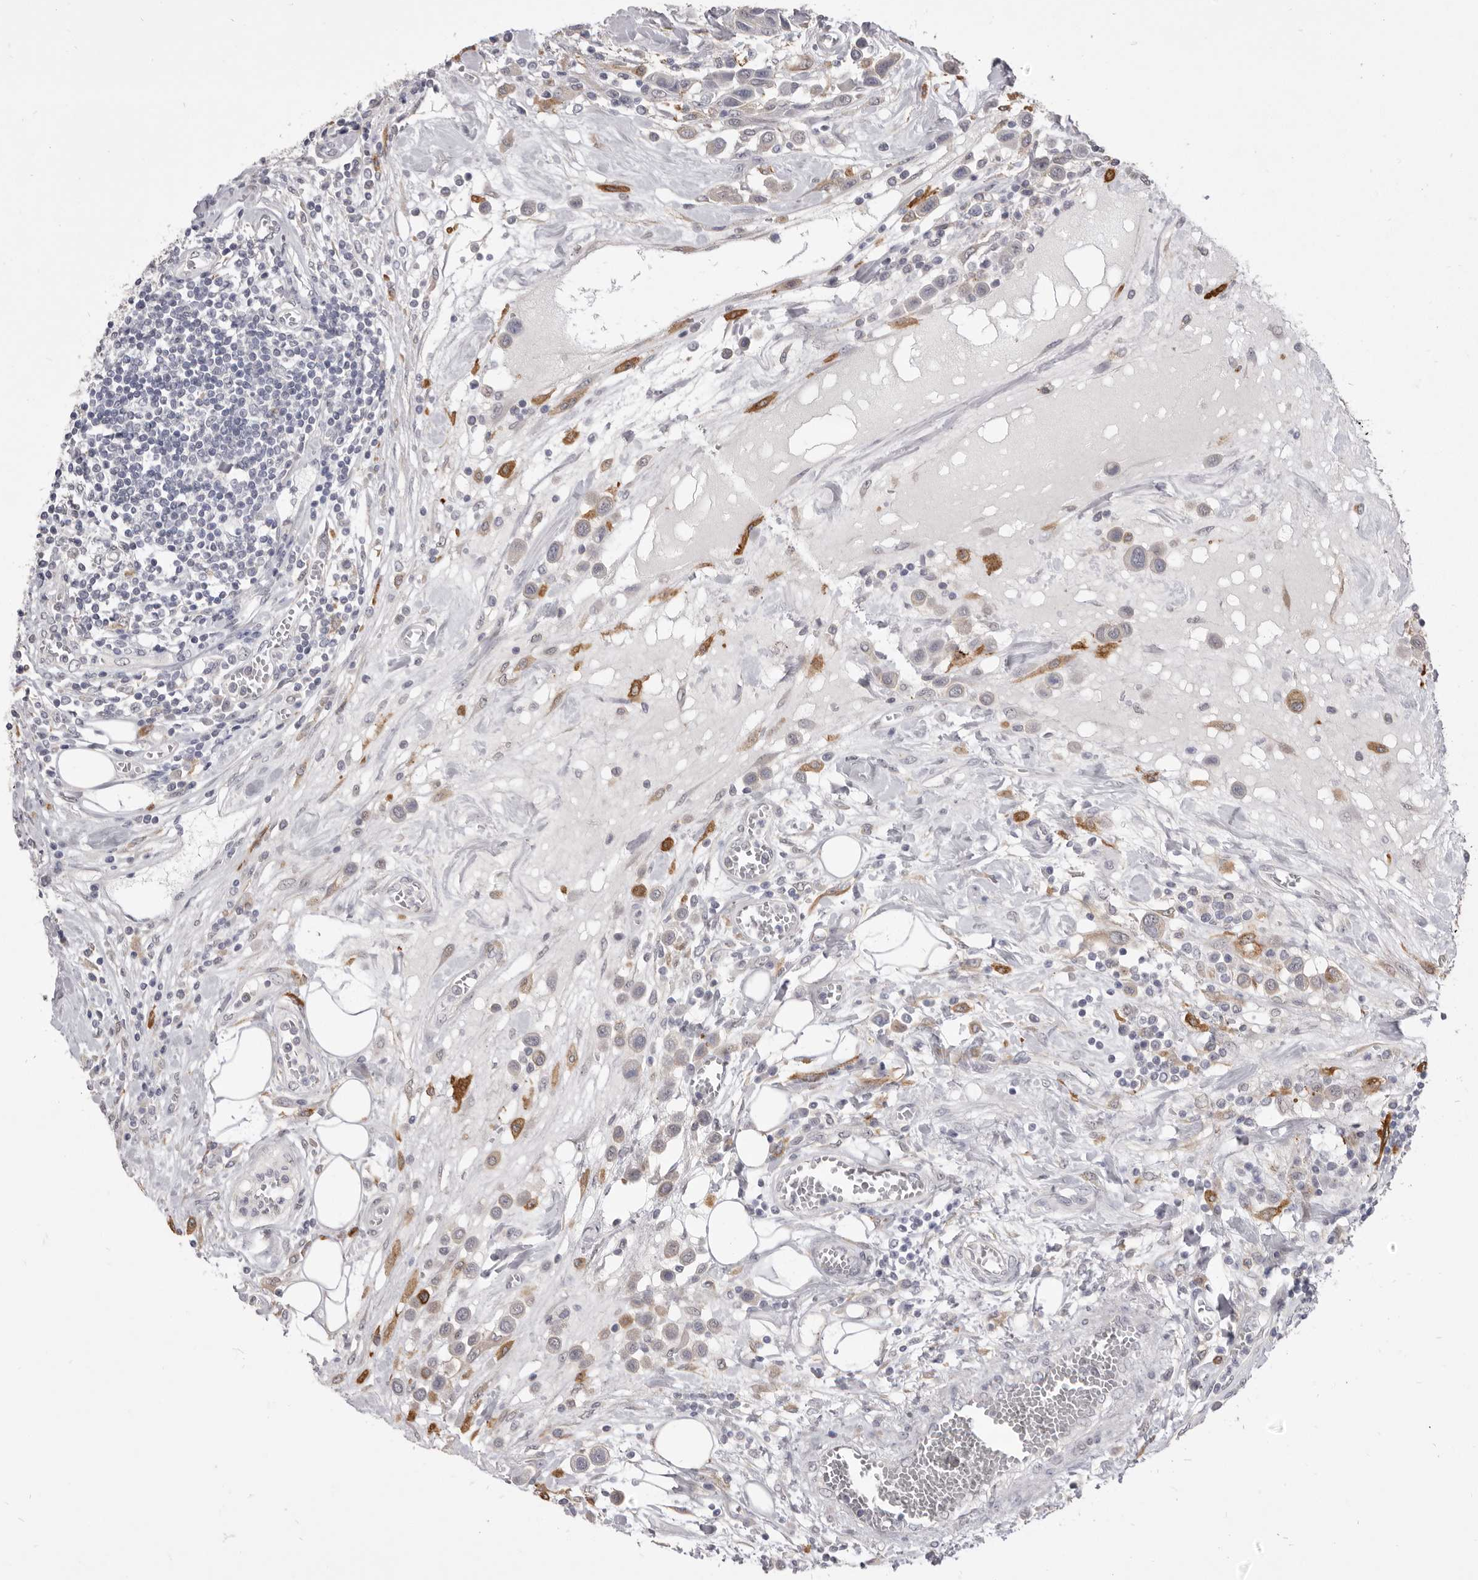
{"staining": {"intensity": "negative", "quantity": "none", "location": "none"}, "tissue": "urothelial cancer", "cell_type": "Tumor cells", "image_type": "cancer", "snomed": [{"axis": "morphology", "description": "Urothelial carcinoma, High grade"}, {"axis": "topography", "description": "Urinary bladder"}], "caption": "Immunohistochemistry of urothelial carcinoma (high-grade) reveals no staining in tumor cells. Nuclei are stained in blue.", "gene": "VPS45", "patient": {"sex": "male", "age": 50}}